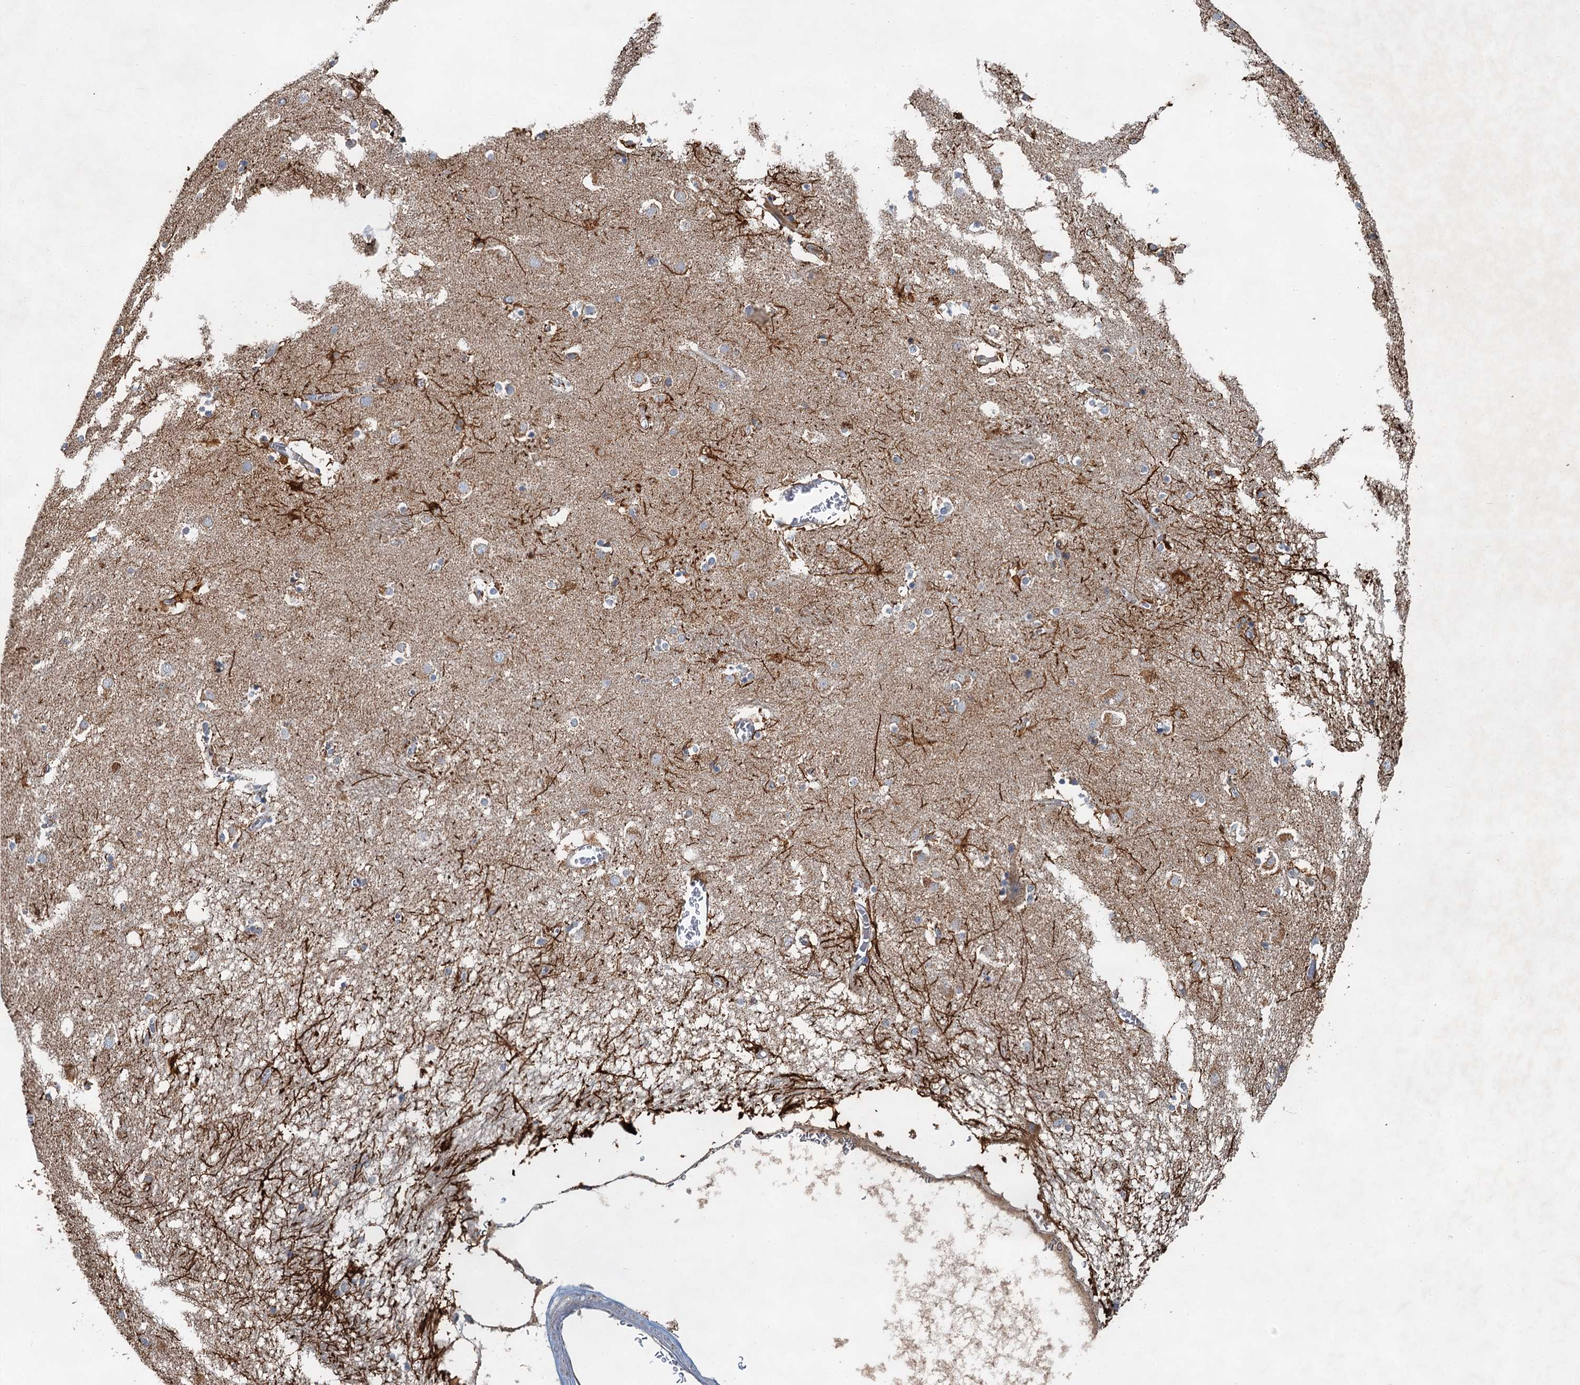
{"staining": {"intensity": "moderate", "quantity": "<25%", "location": "cytoplasmic/membranous"}, "tissue": "caudate", "cell_type": "Glial cells", "image_type": "normal", "snomed": [{"axis": "morphology", "description": "Normal tissue, NOS"}, {"axis": "topography", "description": "Lateral ventricle wall"}], "caption": "Protein positivity by immunohistochemistry reveals moderate cytoplasmic/membranous staining in approximately <25% of glial cells in benign caudate.", "gene": "HAUS2", "patient": {"sex": "male", "age": 70}}